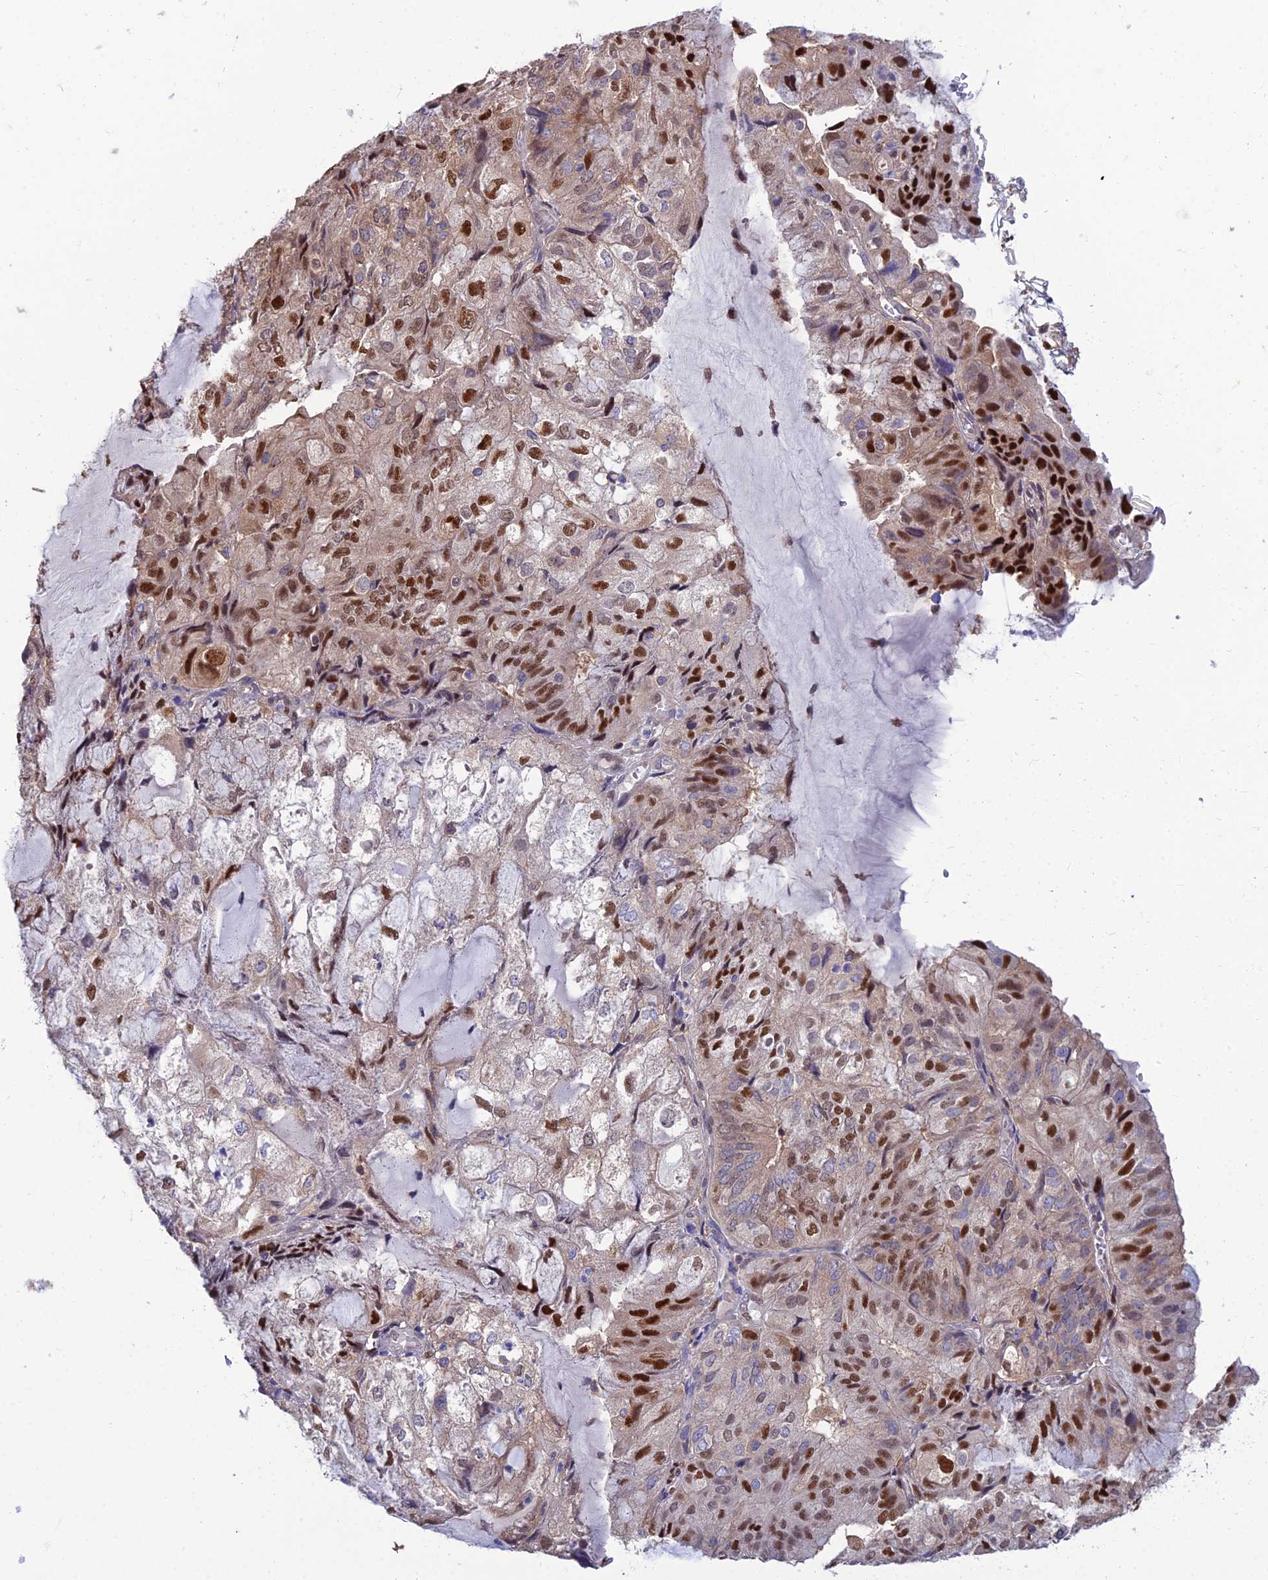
{"staining": {"intensity": "strong", "quantity": ">75%", "location": "cytoplasmic/membranous,nuclear"}, "tissue": "endometrial cancer", "cell_type": "Tumor cells", "image_type": "cancer", "snomed": [{"axis": "morphology", "description": "Adenocarcinoma, NOS"}, {"axis": "topography", "description": "Endometrium"}], "caption": "Endometrial cancer was stained to show a protein in brown. There is high levels of strong cytoplasmic/membranous and nuclear expression in approximately >75% of tumor cells. (brown staining indicates protein expression, while blue staining denotes nuclei).", "gene": "DNPEP", "patient": {"sex": "female", "age": 81}}